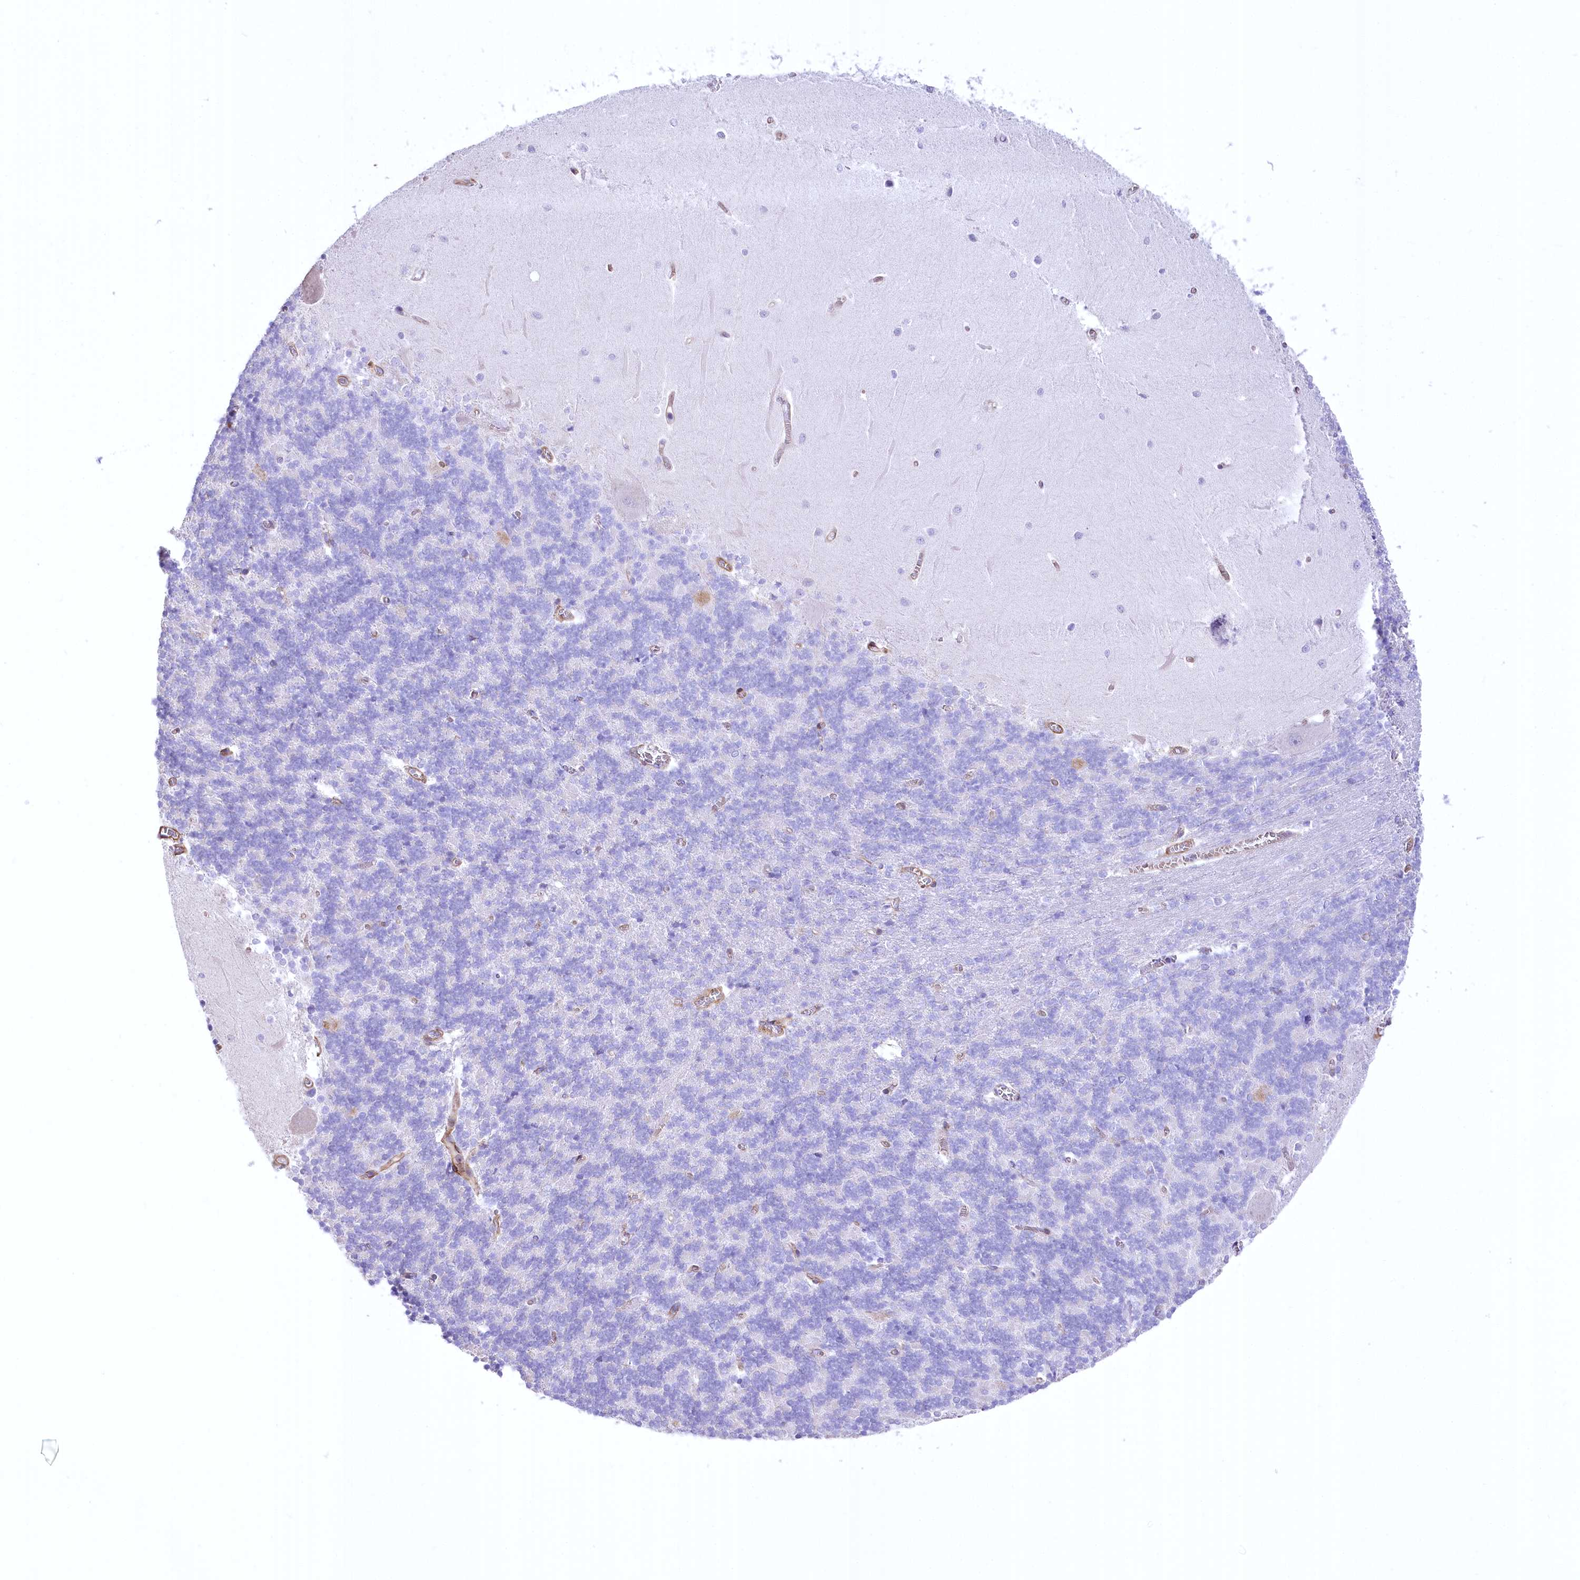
{"staining": {"intensity": "negative", "quantity": "none", "location": "none"}, "tissue": "cerebellum", "cell_type": "Cells in granular layer", "image_type": "normal", "snomed": [{"axis": "morphology", "description": "Normal tissue, NOS"}, {"axis": "topography", "description": "Cerebellum"}], "caption": "Immunohistochemical staining of normal human cerebellum reveals no significant expression in cells in granular layer.", "gene": "SYNPO2", "patient": {"sex": "male", "age": 37}}